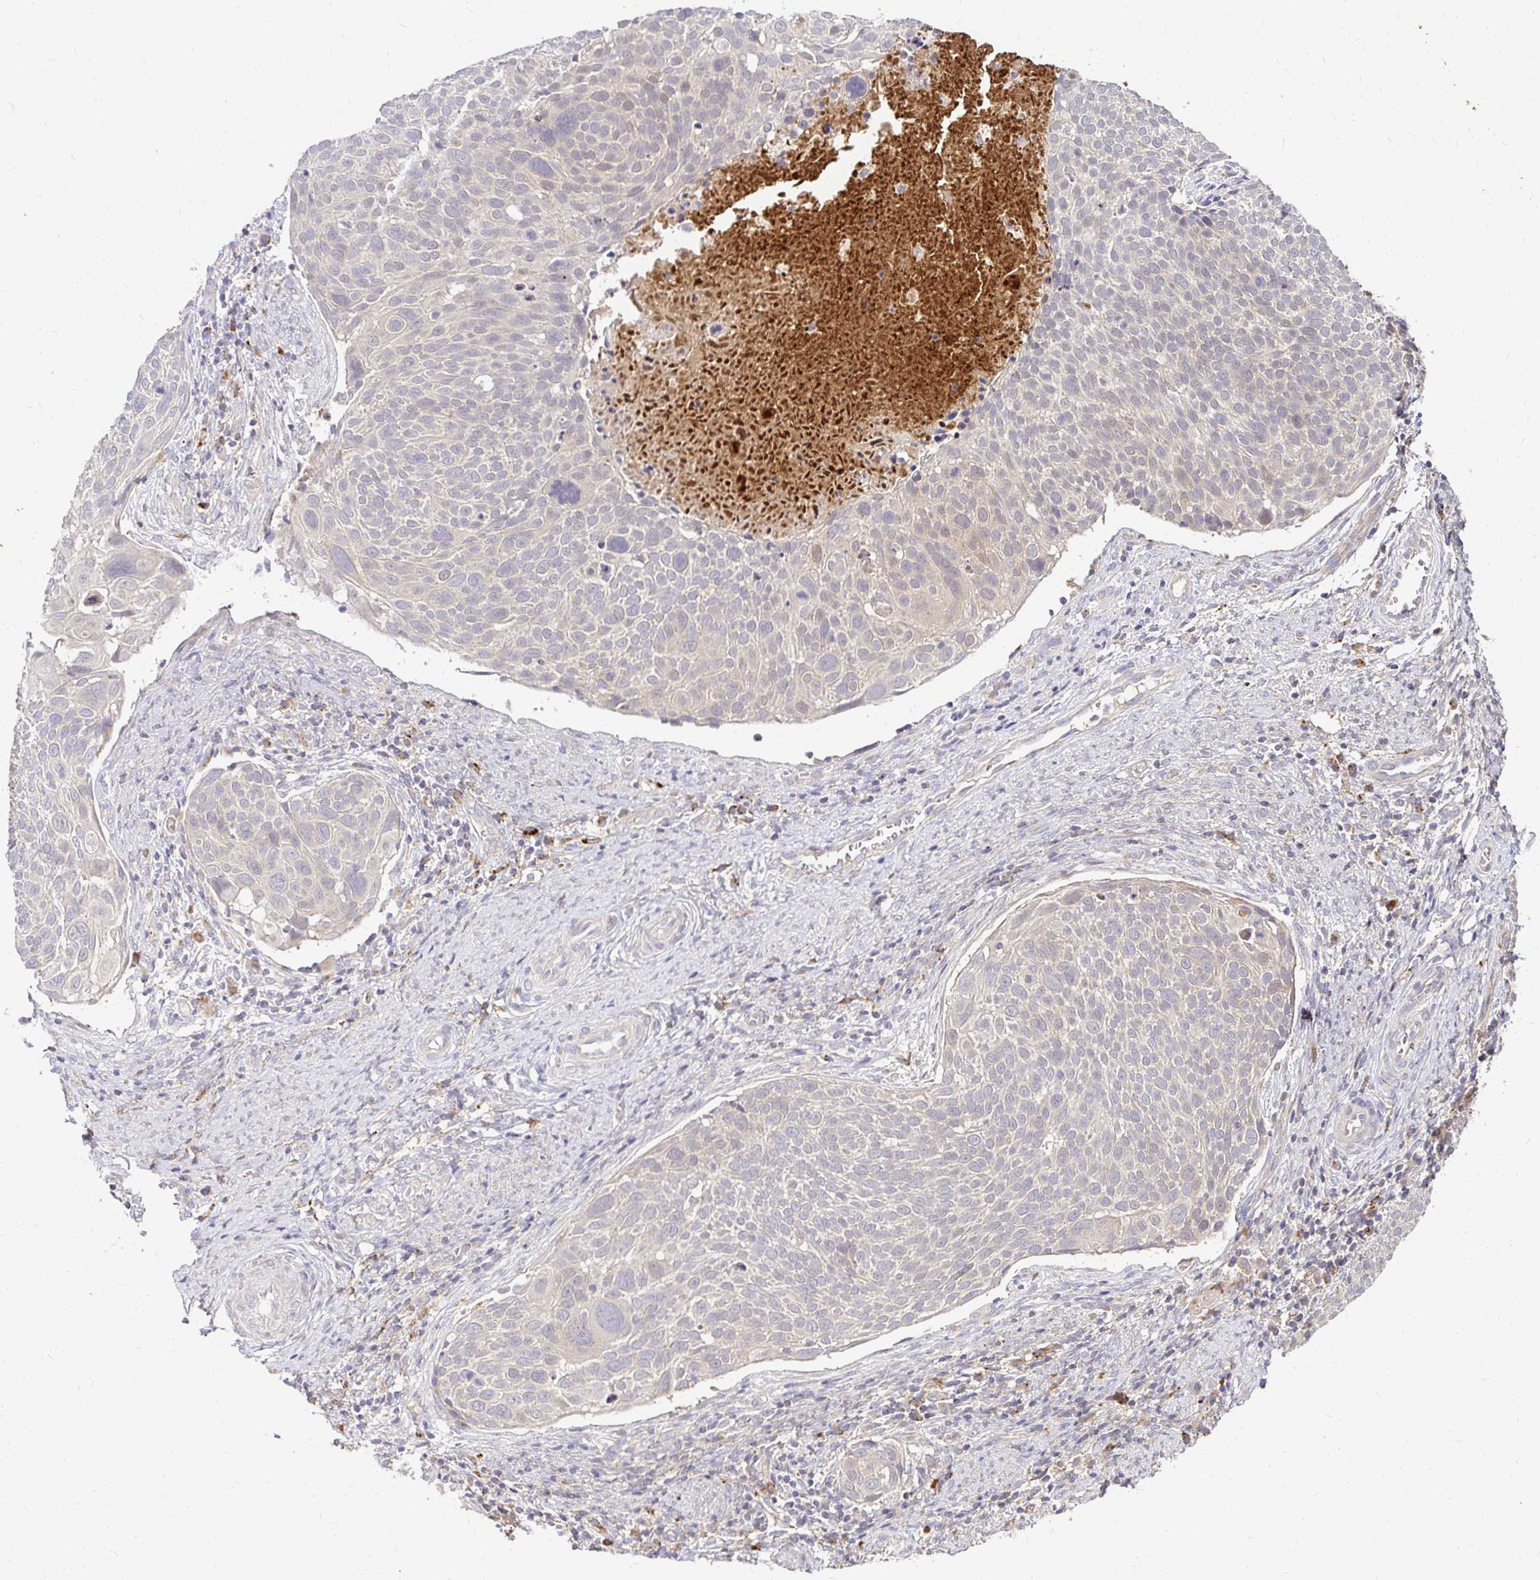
{"staining": {"intensity": "negative", "quantity": "none", "location": "none"}, "tissue": "cervical cancer", "cell_type": "Tumor cells", "image_type": "cancer", "snomed": [{"axis": "morphology", "description": "Squamous cell carcinoma, NOS"}, {"axis": "topography", "description": "Cervix"}], "caption": "An immunohistochemistry histopathology image of squamous cell carcinoma (cervical) is shown. There is no staining in tumor cells of squamous cell carcinoma (cervical).", "gene": "IDUA", "patient": {"sex": "female", "age": 39}}